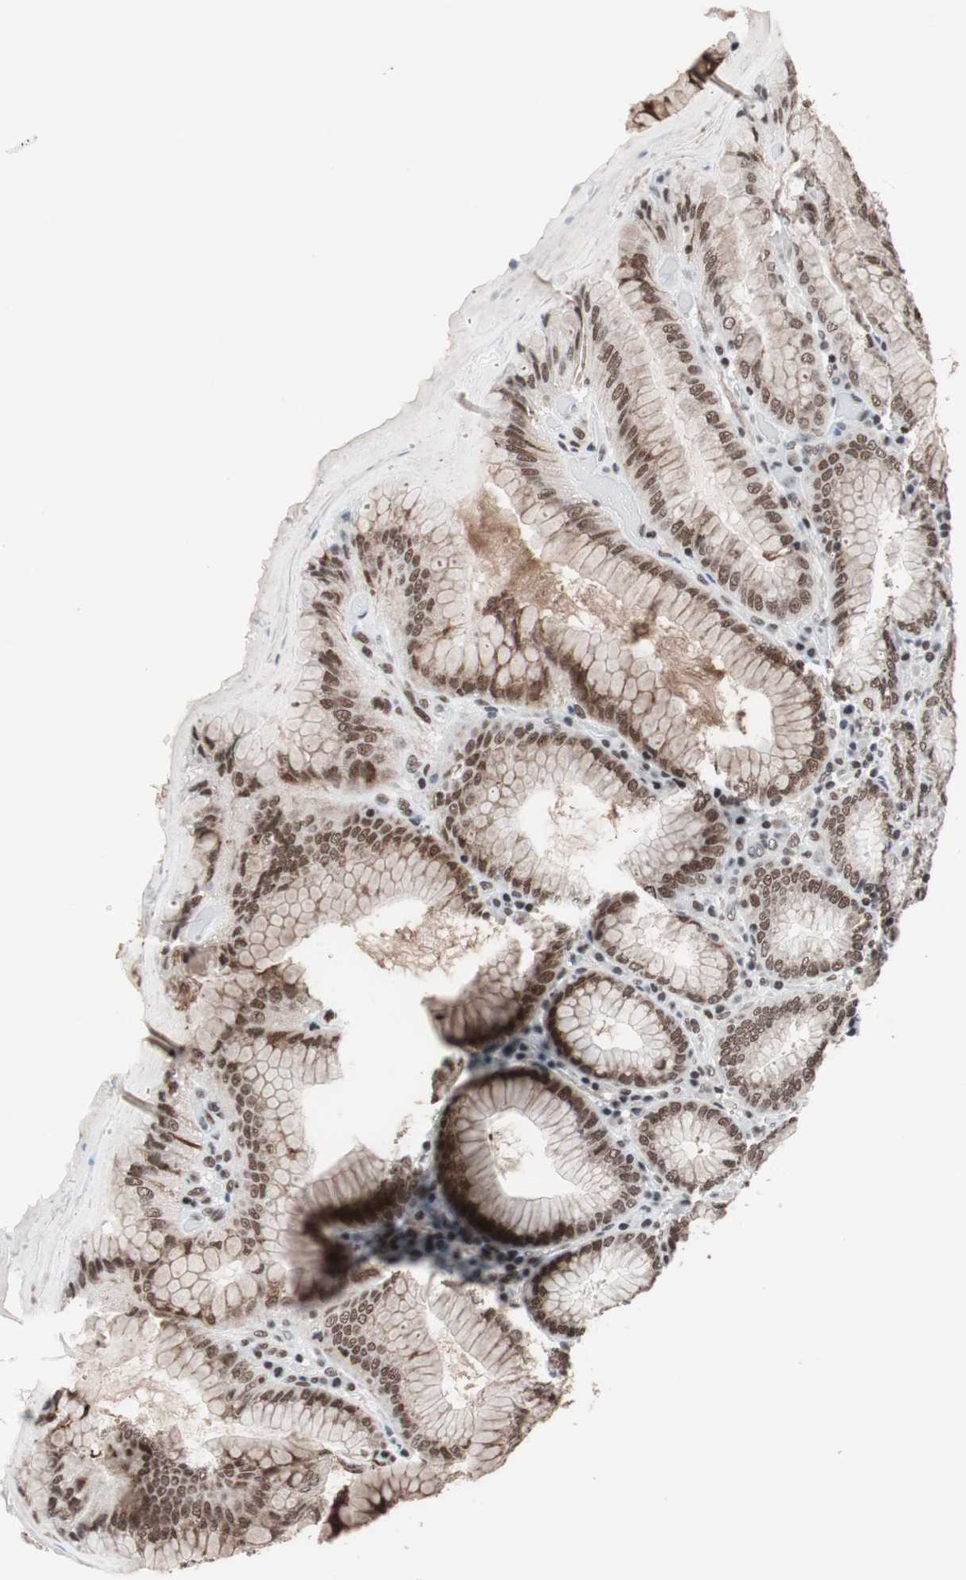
{"staining": {"intensity": "moderate", "quantity": ">75%", "location": "nuclear"}, "tissue": "stomach", "cell_type": "Glandular cells", "image_type": "normal", "snomed": [{"axis": "morphology", "description": "Normal tissue, NOS"}, {"axis": "topography", "description": "Stomach, lower"}], "caption": "A histopathology image of stomach stained for a protein exhibits moderate nuclear brown staining in glandular cells.", "gene": "ARID1A", "patient": {"sex": "female", "age": 76}}